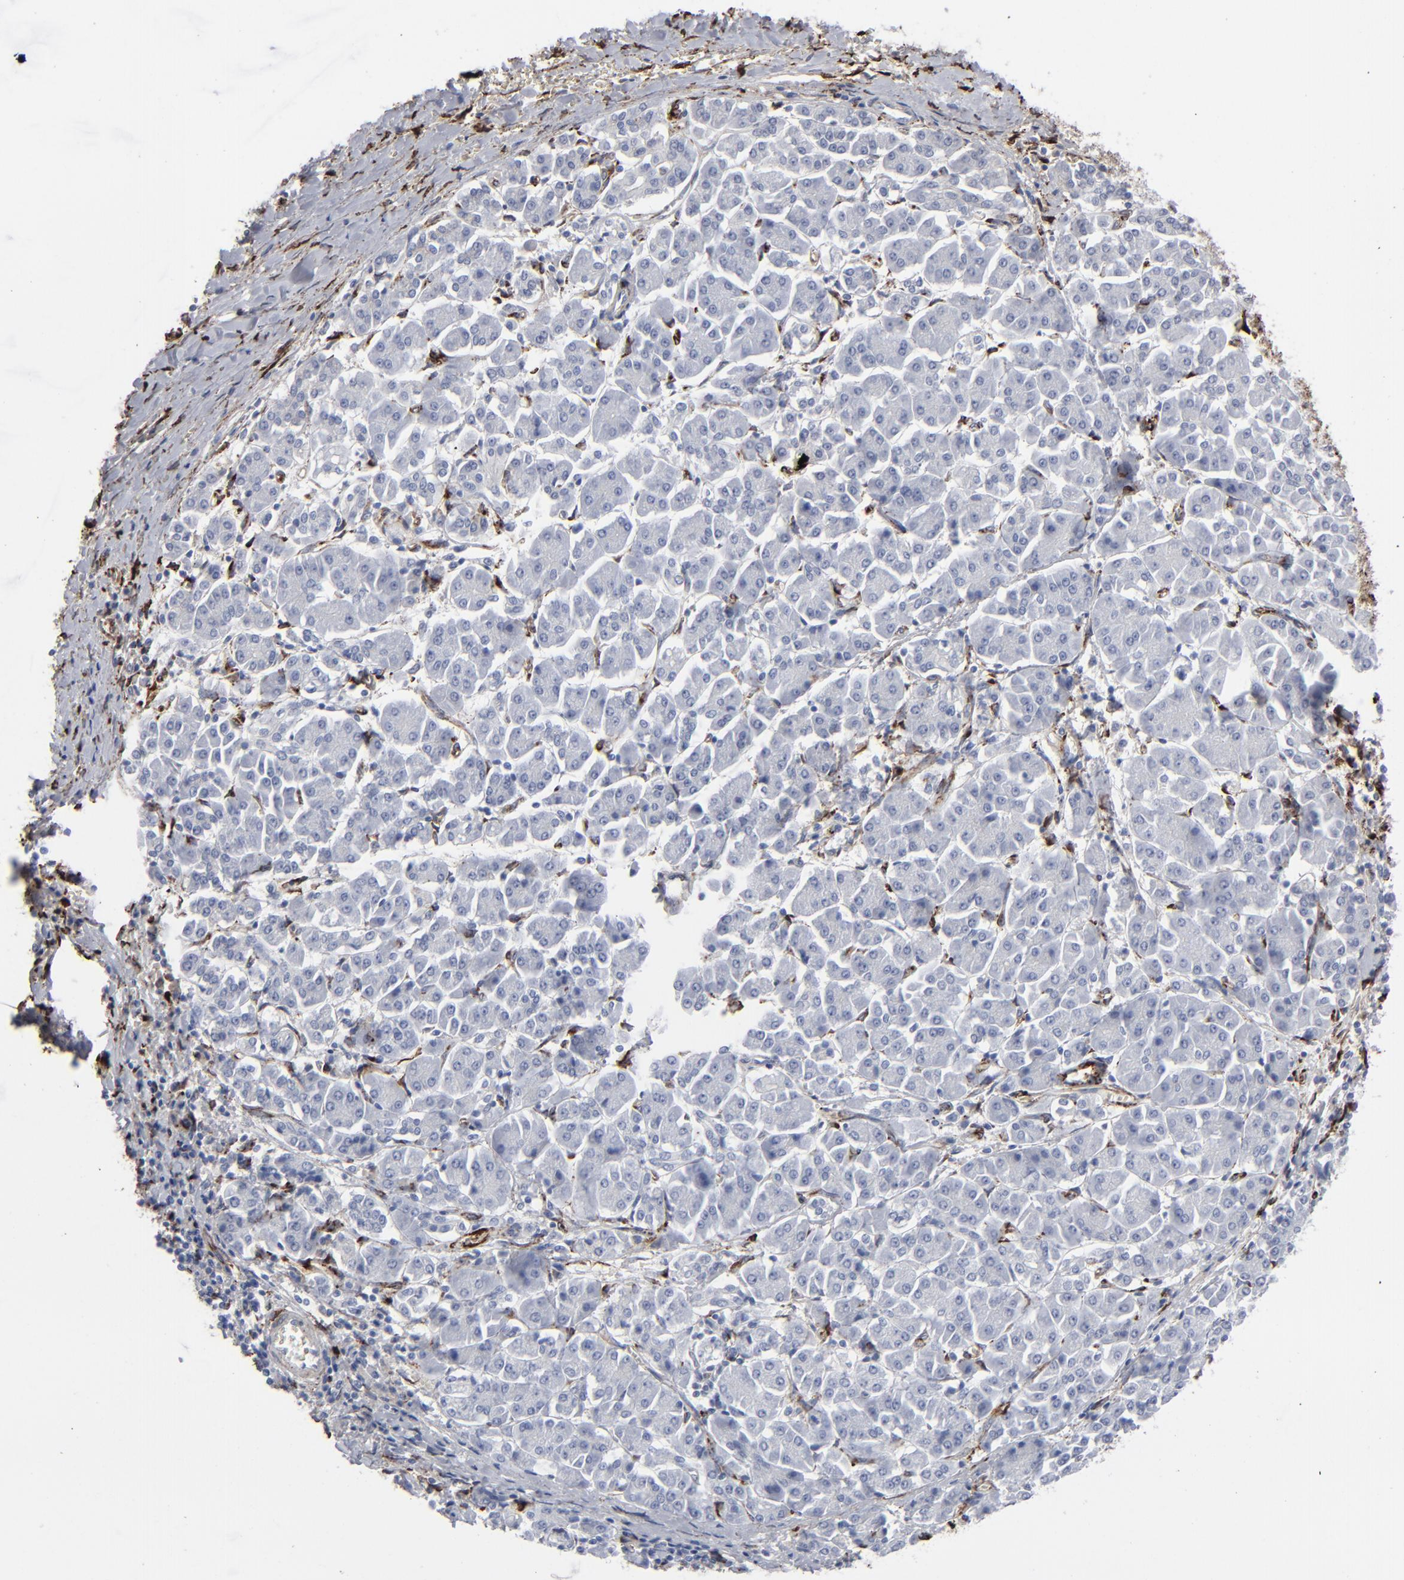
{"staining": {"intensity": "weak", "quantity": "<25%", "location": "cytoplasmic/membranous"}, "tissue": "pancreatic cancer", "cell_type": "Tumor cells", "image_type": "cancer", "snomed": [{"axis": "morphology", "description": "Adenocarcinoma, NOS"}, {"axis": "topography", "description": "Pancreas"}], "caption": "A micrograph of pancreatic cancer stained for a protein demonstrates no brown staining in tumor cells. (DAB (3,3'-diaminobenzidine) IHC, high magnification).", "gene": "SPARC", "patient": {"sex": "female", "age": 57}}